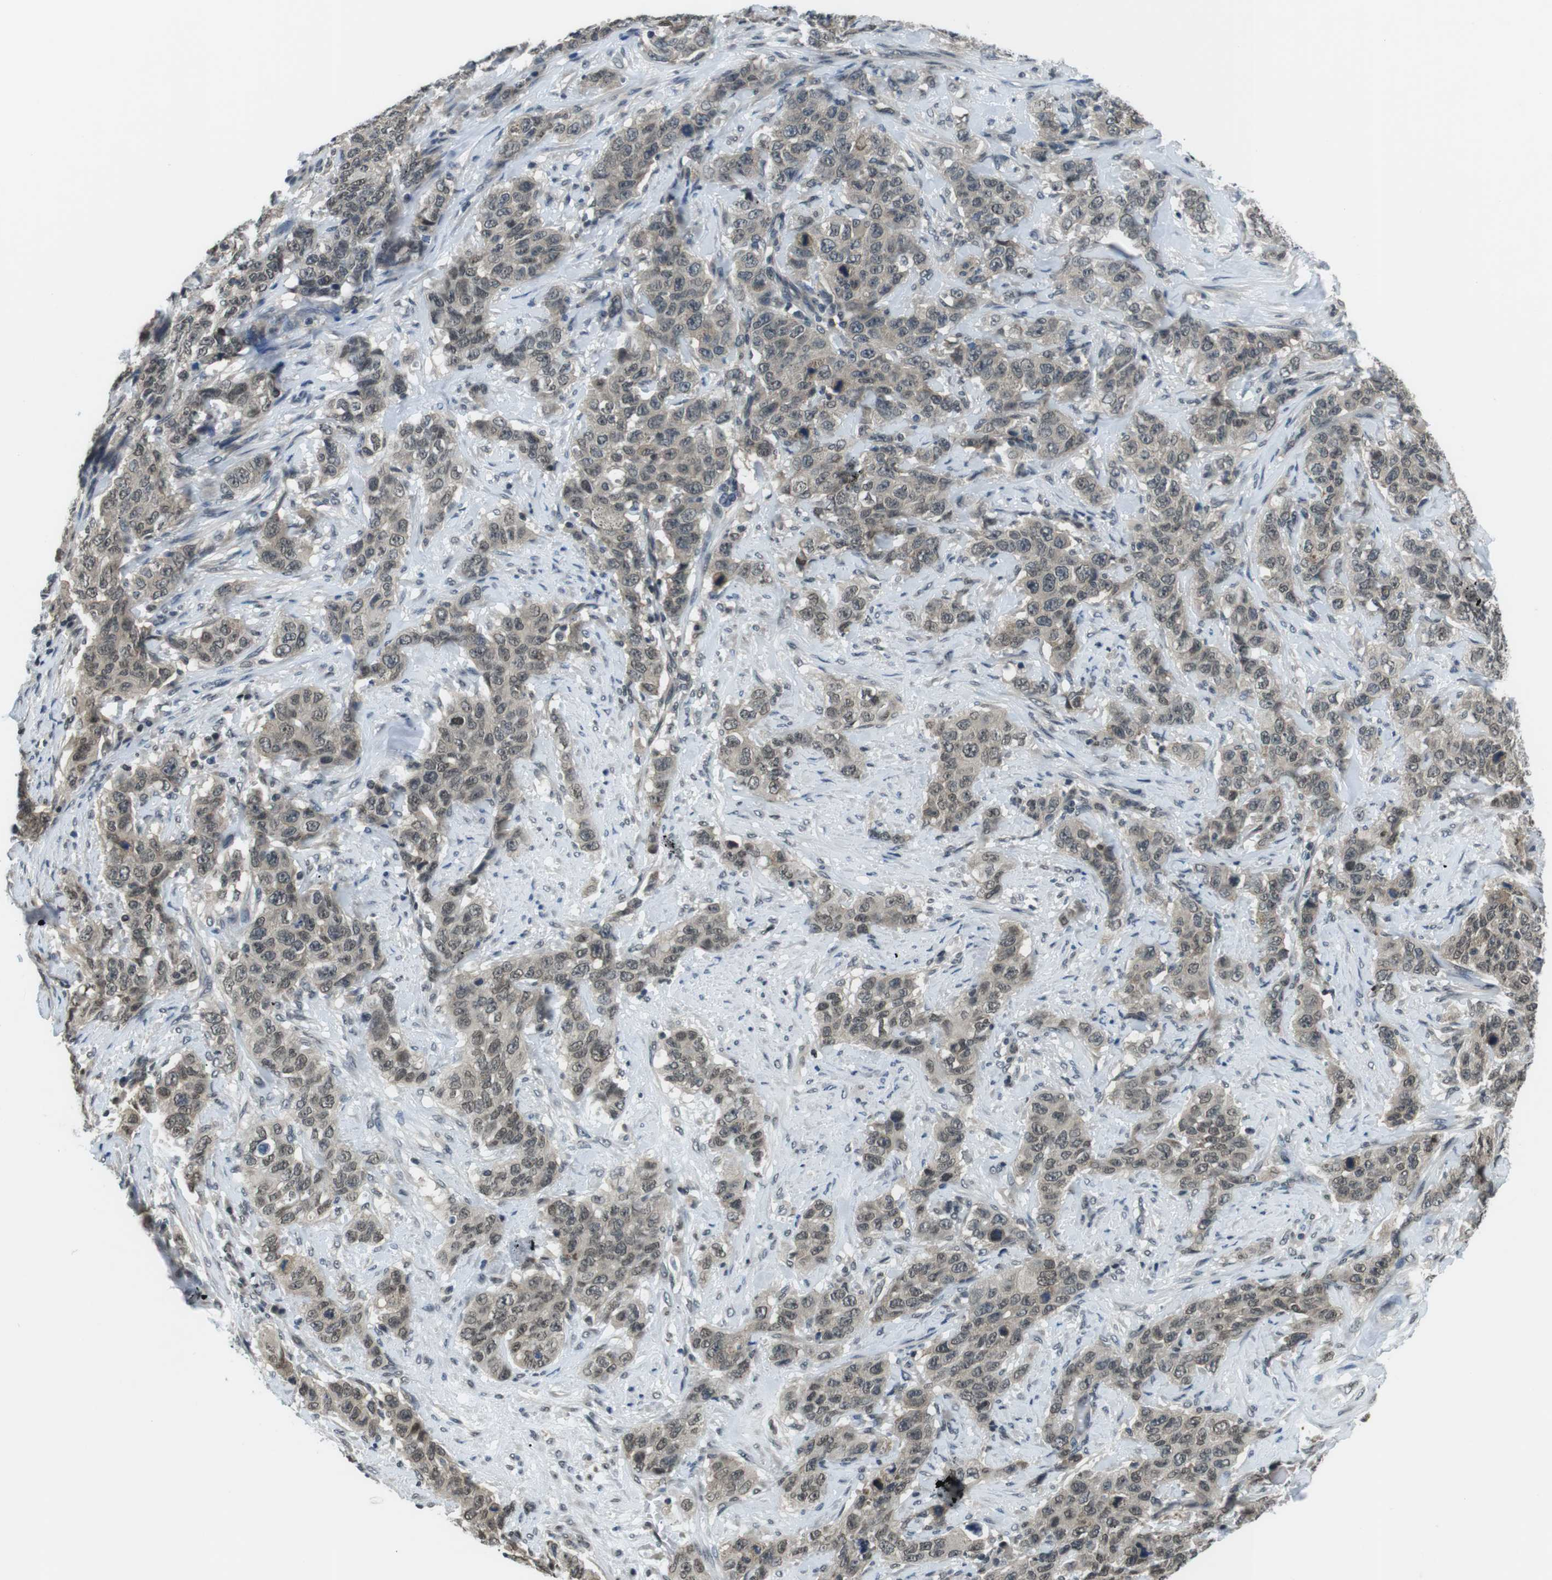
{"staining": {"intensity": "weak", "quantity": "25%-75%", "location": "cytoplasmic/membranous,nuclear"}, "tissue": "stomach cancer", "cell_type": "Tumor cells", "image_type": "cancer", "snomed": [{"axis": "morphology", "description": "Adenocarcinoma, NOS"}, {"axis": "topography", "description": "Stomach"}], "caption": "Adenocarcinoma (stomach) stained with DAB immunohistochemistry exhibits low levels of weak cytoplasmic/membranous and nuclear expression in about 25%-75% of tumor cells. (DAB (3,3'-diaminobenzidine) = brown stain, brightfield microscopy at high magnification).", "gene": "NEK4", "patient": {"sex": "male", "age": 48}}